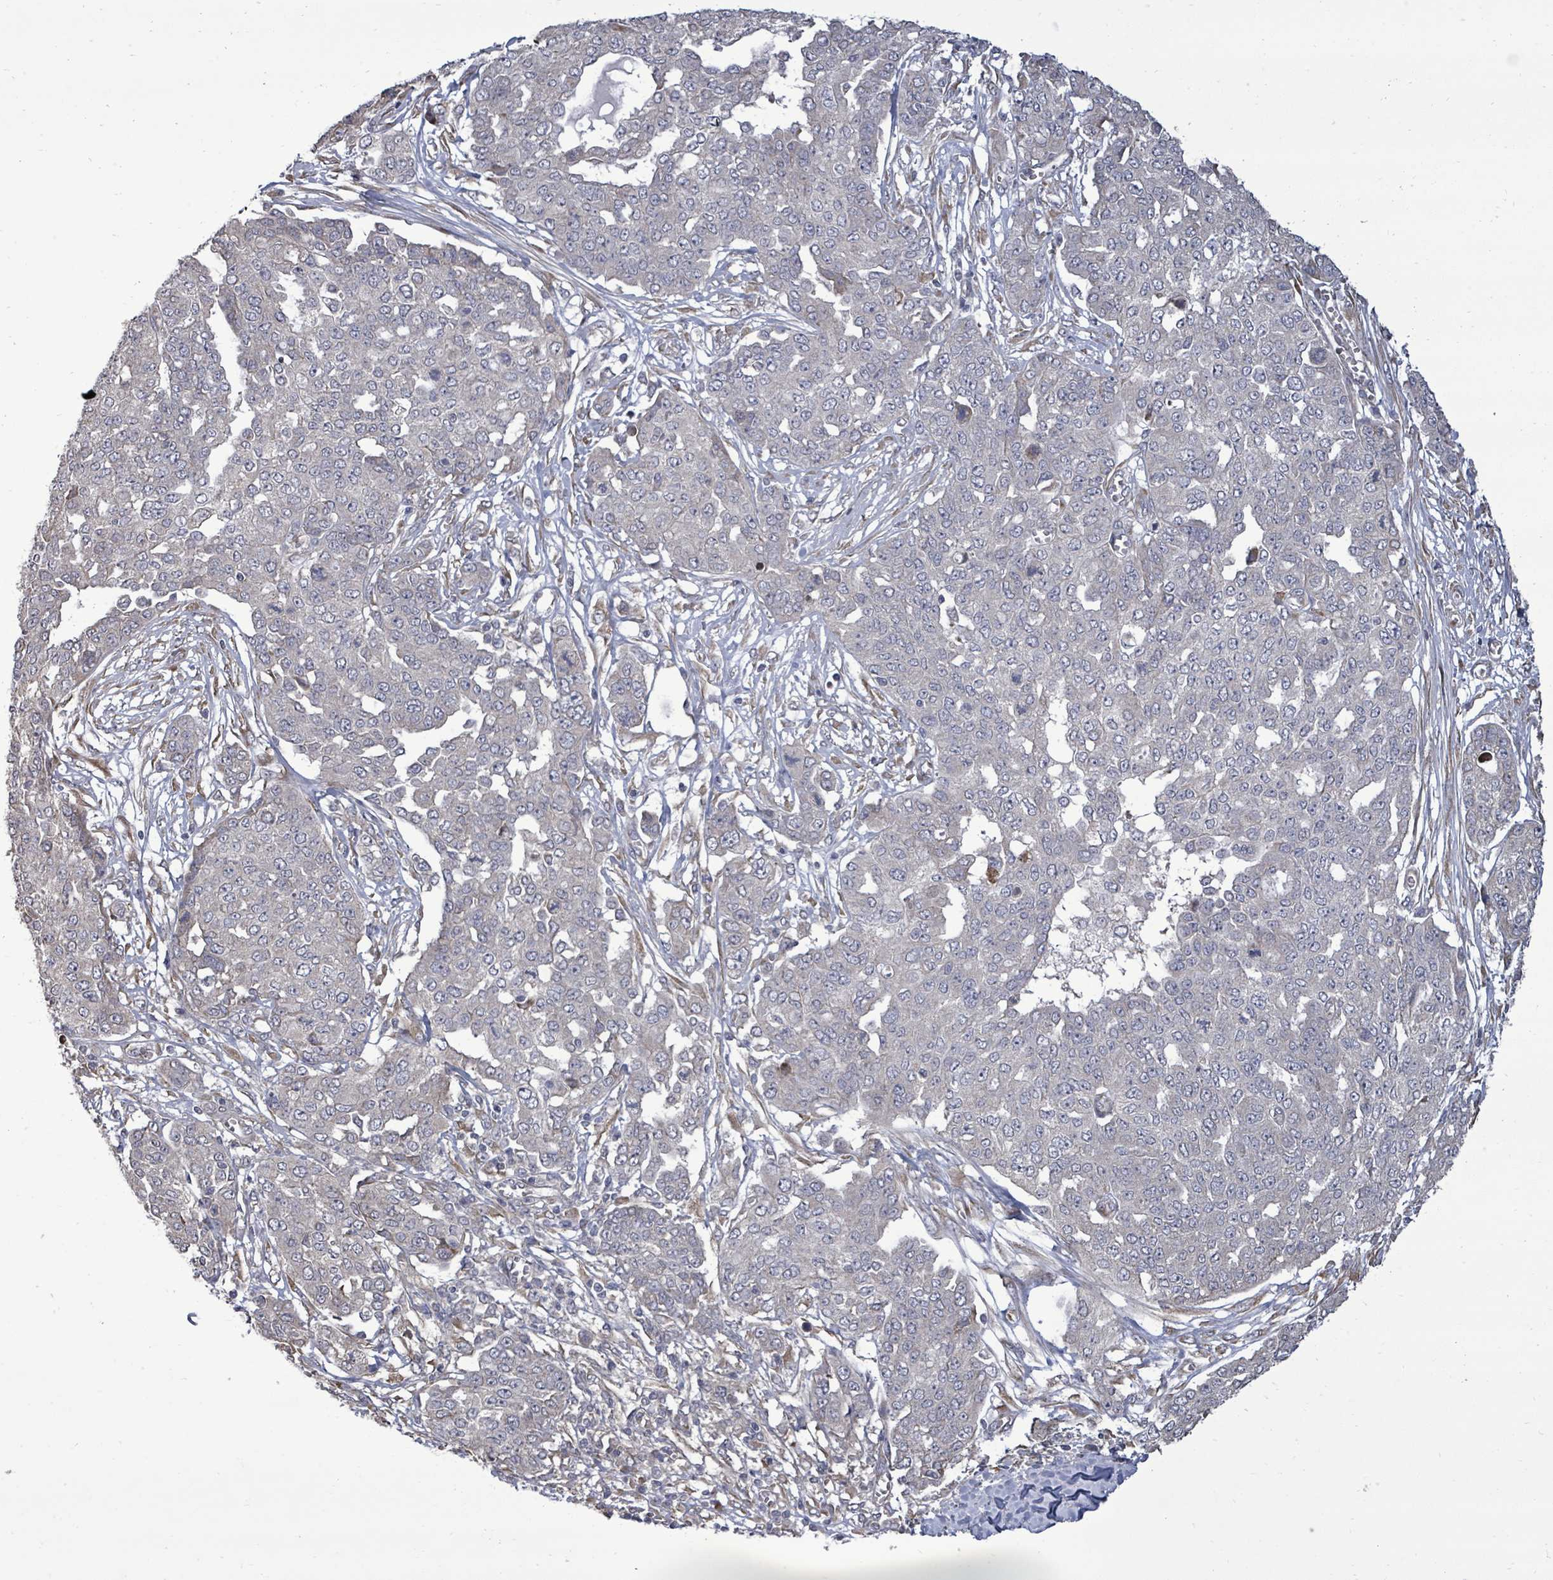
{"staining": {"intensity": "negative", "quantity": "none", "location": "none"}, "tissue": "ovarian cancer", "cell_type": "Tumor cells", "image_type": "cancer", "snomed": [{"axis": "morphology", "description": "Cystadenocarcinoma, serous, NOS"}, {"axis": "topography", "description": "Soft tissue"}, {"axis": "topography", "description": "Ovary"}], "caption": "An immunohistochemistry (IHC) micrograph of ovarian cancer (serous cystadenocarcinoma) is shown. There is no staining in tumor cells of ovarian cancer (serous cystadenocarcinoma).", "gene": "POMGNT2", "patient": {"sex": "female", "age": 57}}